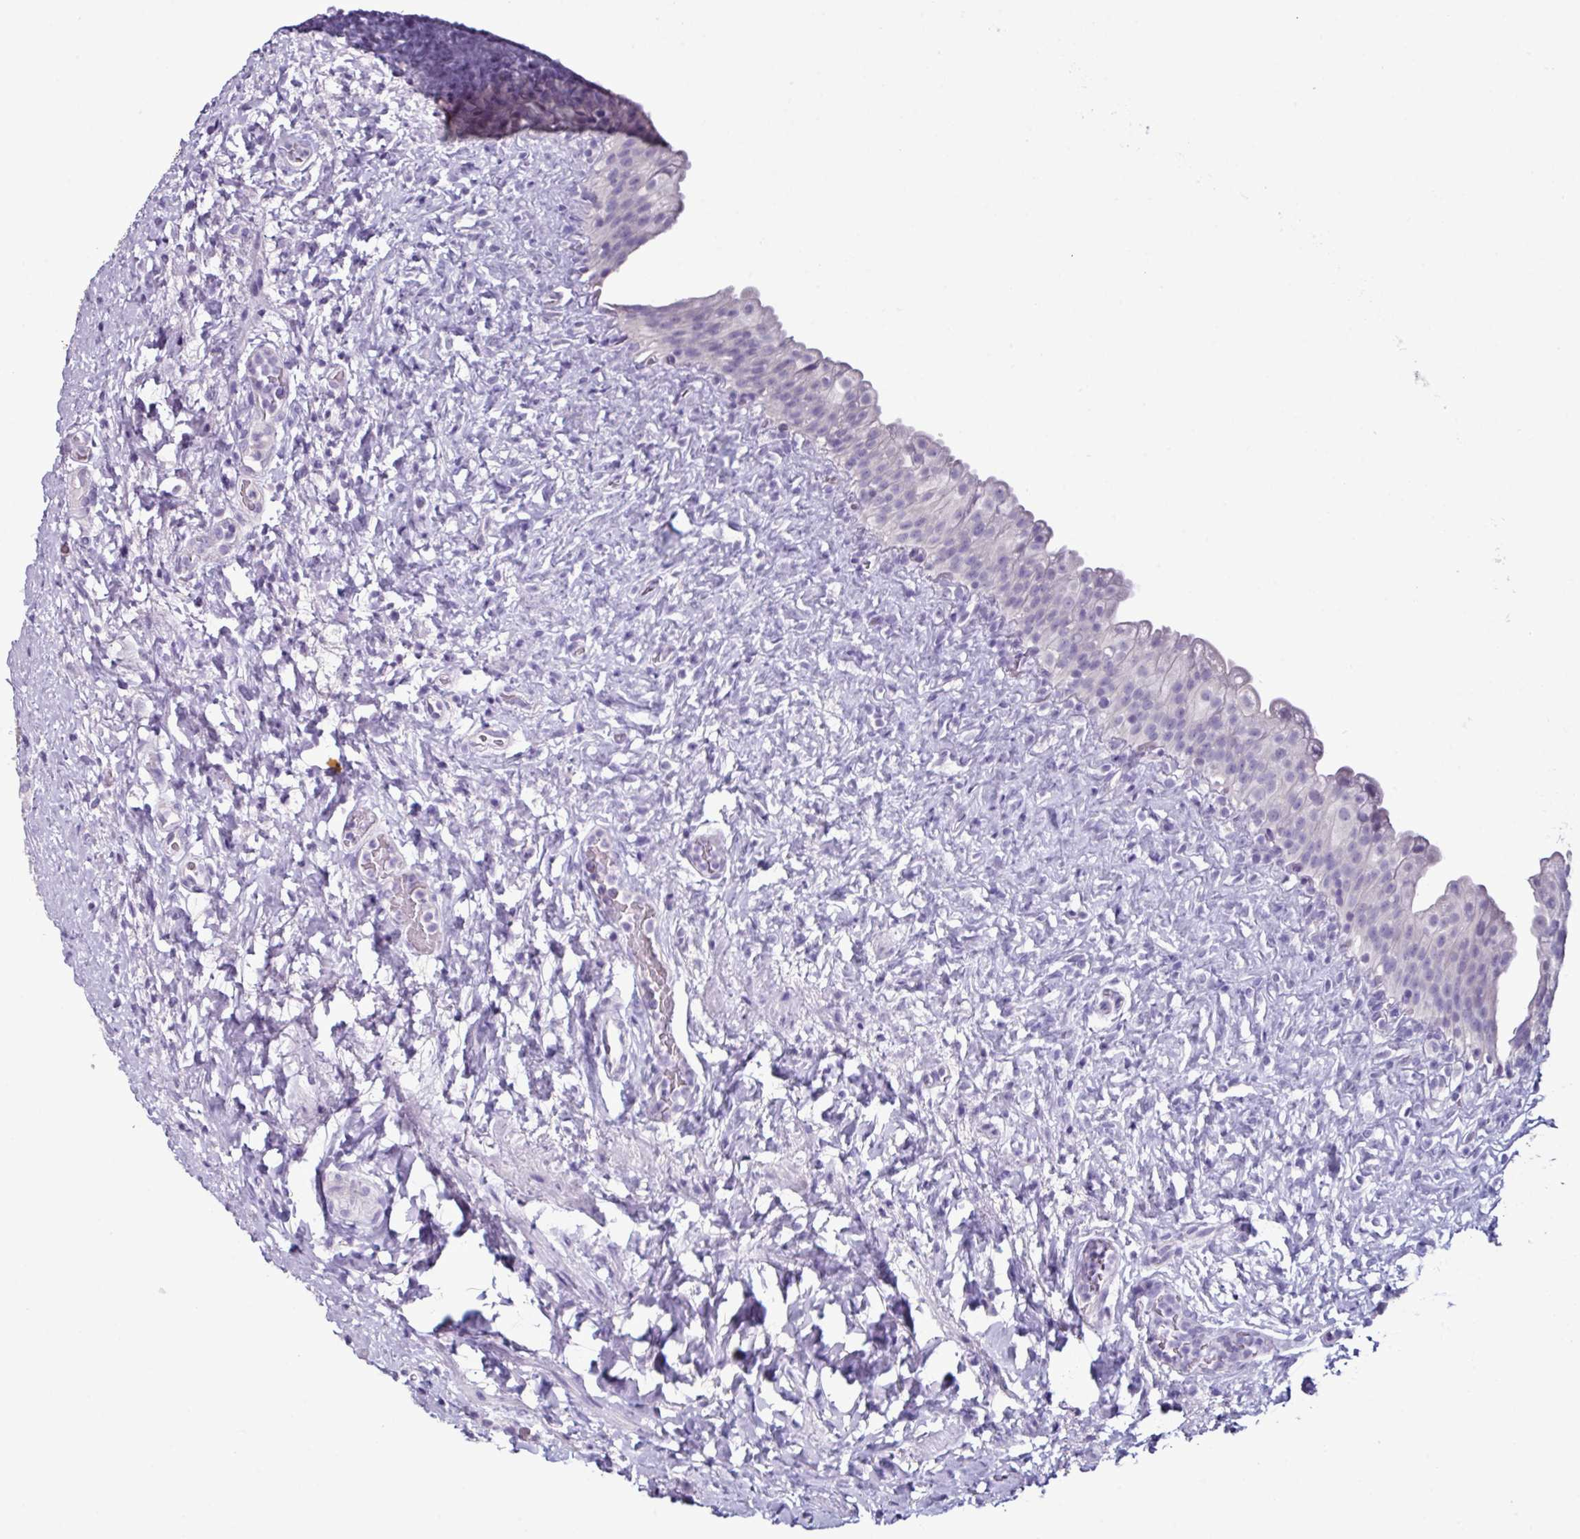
{"staining": {"intensity": "negative", "quantity": "none", "location": "none"}, "tissue": "urinary bladder", "cell_type": "Urothelial cells", "image_type": "normal", "snomed": [{"axis": "morphology", "description": "Normal tissue, NOS"}, {"axis": "topography", "description": "Urinary bladder"}], "caption": "Human urinary bladder stained for a protein using immunohistochemistry (IHC) reveals no positivity in urothelial cells.", "gene": "GLP2R", "patient": {"sex": "female", "age": 27}}